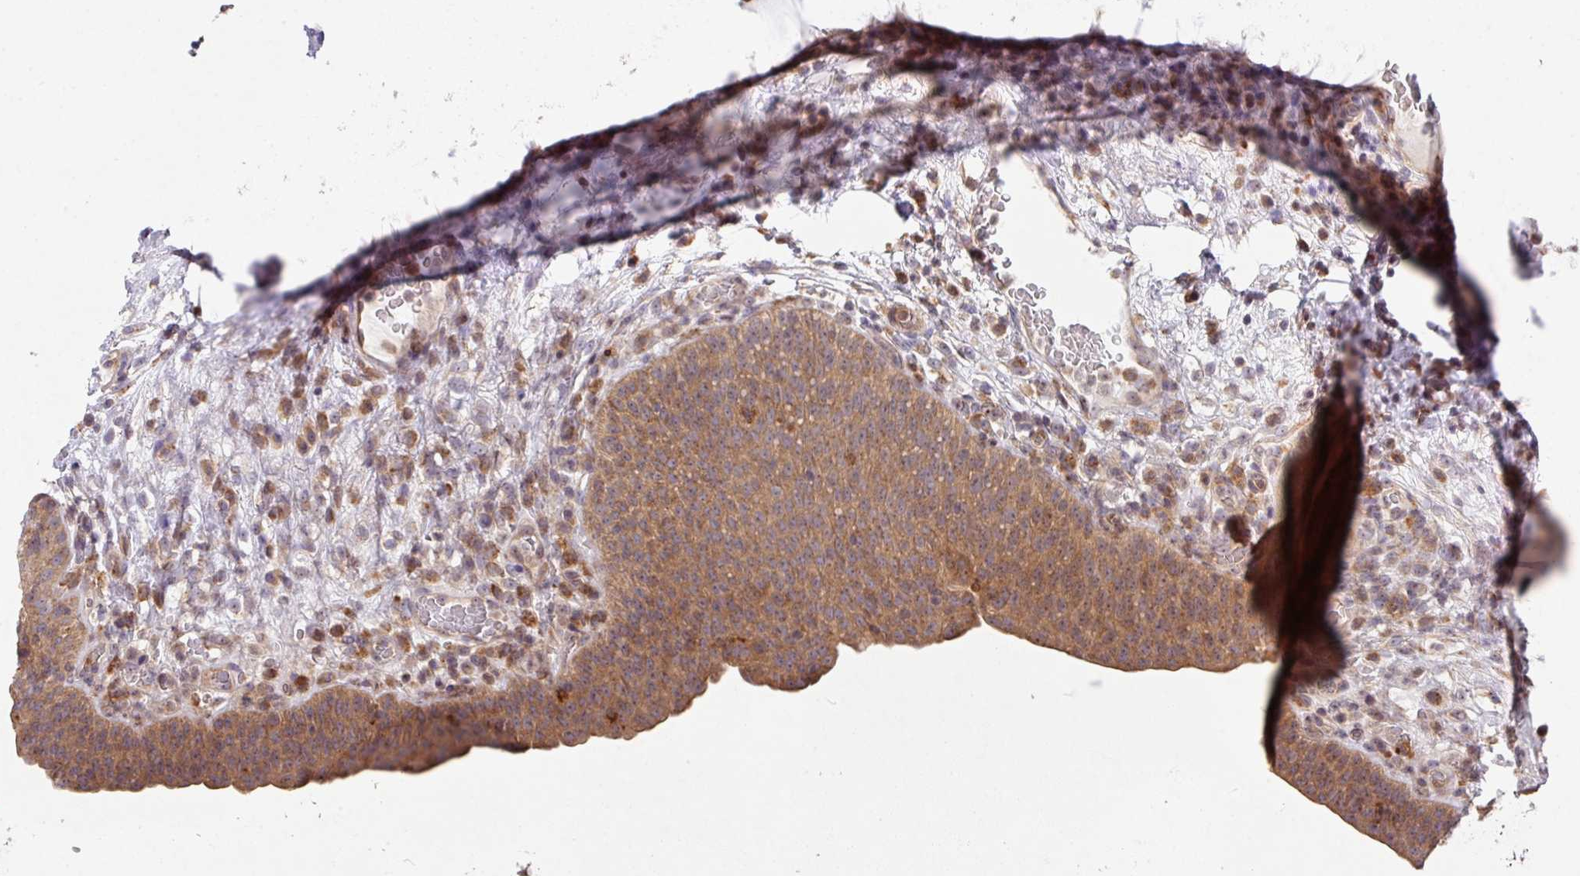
{"staining": {"intensity": "moderate", "quantity": ">75%", "location": "cytoplasmic/membranous"}, "tissue": "urinary bladder", "cell_type": "Urothelial cells", "image_type": "normal", "snomed": [{"axis": "morphology", "description": "Normal tissue, NOS"}, {"axis": "topography", "description": "Urinary bladder"}], "caption": "This photomicrograph displays immunohistochemistry (IHC) staining of benign human urinary bladder, with medium moderate cytoplasmic/membranous positivity in approximately >75% of urothelial cells.", "gene": "TRIM14", "patient": {"sex": "male", "age": 71}}